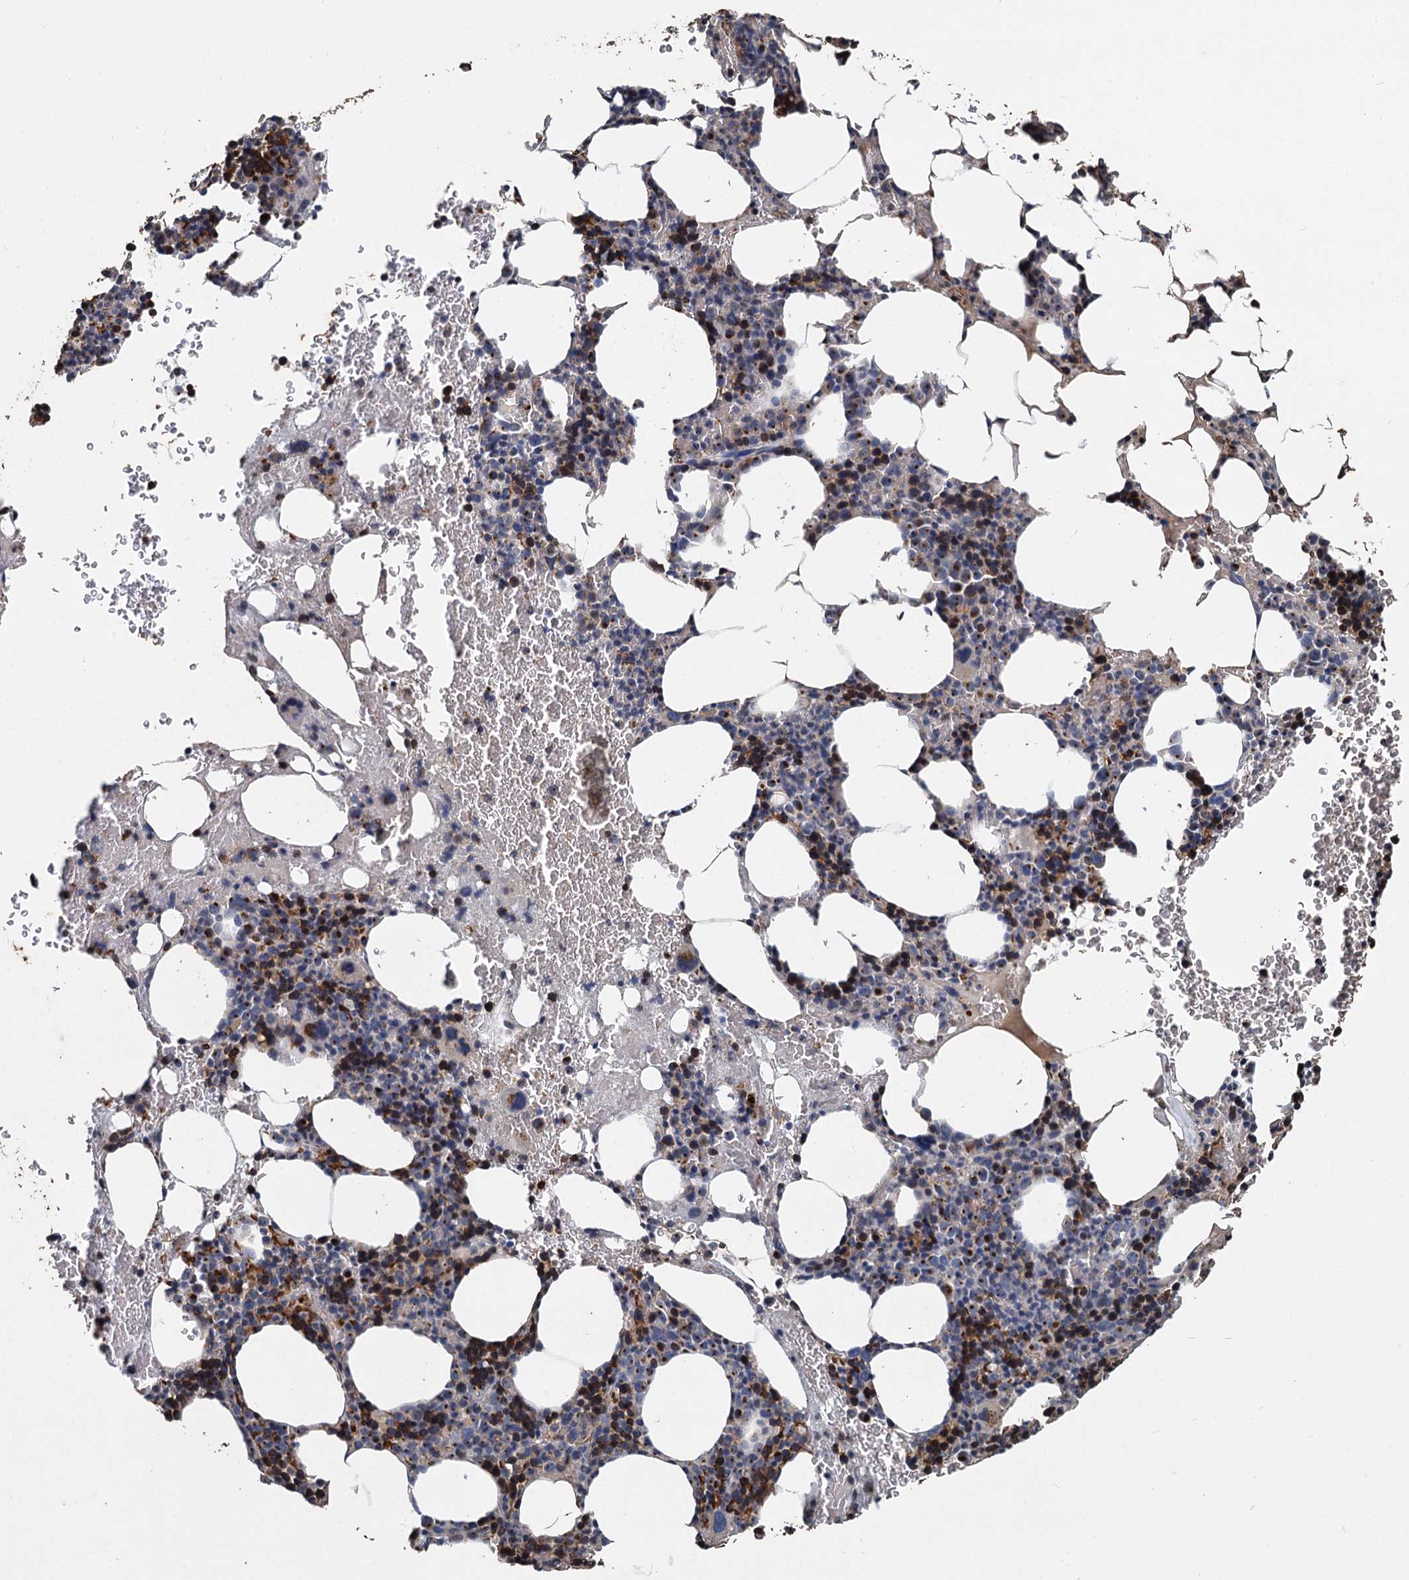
{"staining": {"intensity": "moderate", "quantity": "25%-75%", "location": "cytoplasmic/membranous"}, "tissue": "bone marrow", "cell_type": "Hematopoietic cells", "image_type": "normal", "snomed": [{"axis": "morphology", "description": "Normal tissue, NOS"}, {"axis": "topography", "description": "Bone marrow"}], "caption": "Immunohistochemical staining of normal human bone marrow shows moderate cytoplasmic/membranous protein staining in approximately 25%-75% of hematopoietic cells.", "gene": "TCTN2", "patient": {"sex": "female", "age": 77}}